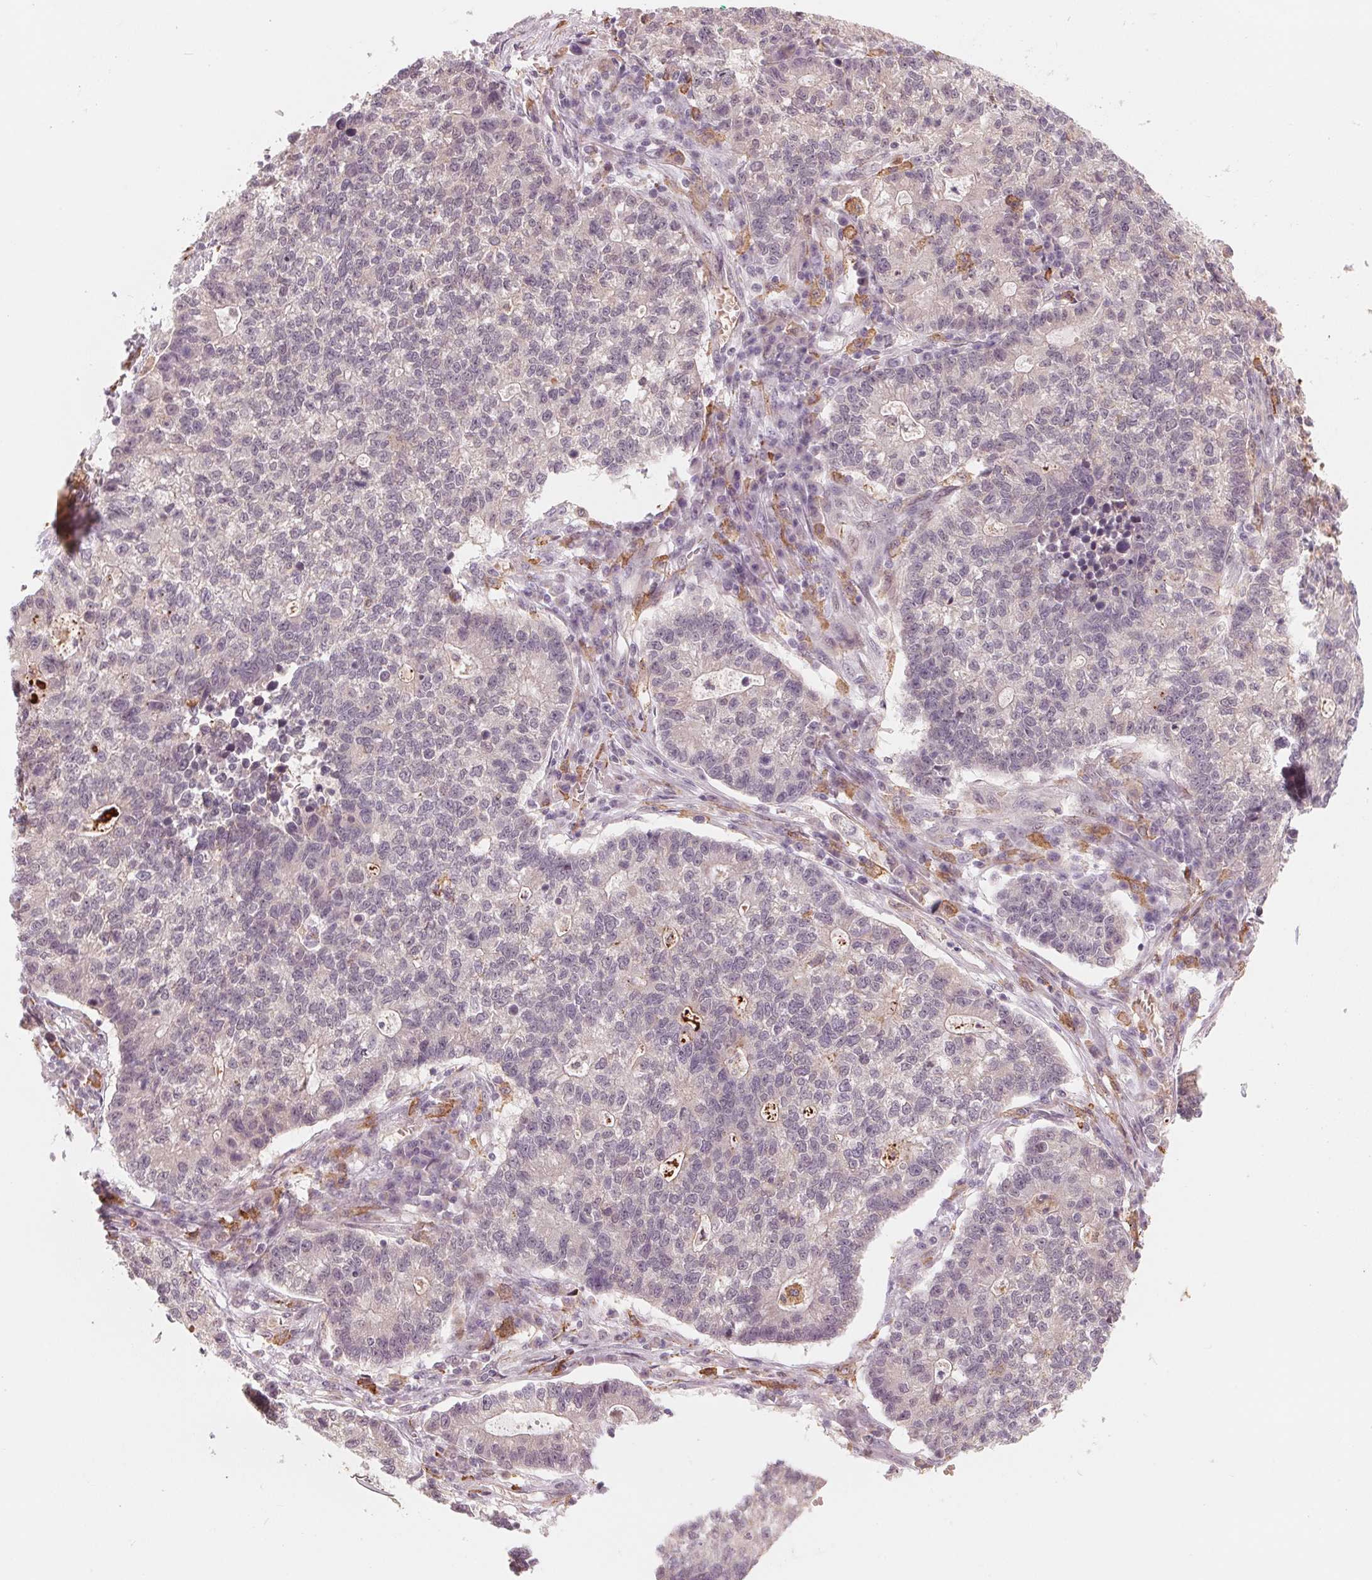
{"staining": {"intensity": "negative", "quantity": "none", "location": "none"}, "tissue": "lung cancer", "cell_type": "Tumor cells", "image_type": "cancer", "snomed": [{"axis": "morphology", "description": "Adenocarcinoma, NOS"}, {"axis": "topography", "description": "Lung"}], "caption": "High magnification brightfield microscopy of adenocarcinoma (lung) stained with DAB (3,3'-diaminobenzidine) (brown) and counterstained with hematoxylin (blue): tumor cells show no significant expression.", "gene": "IL9R", "patient": {"sex": "male", "age": 57}}